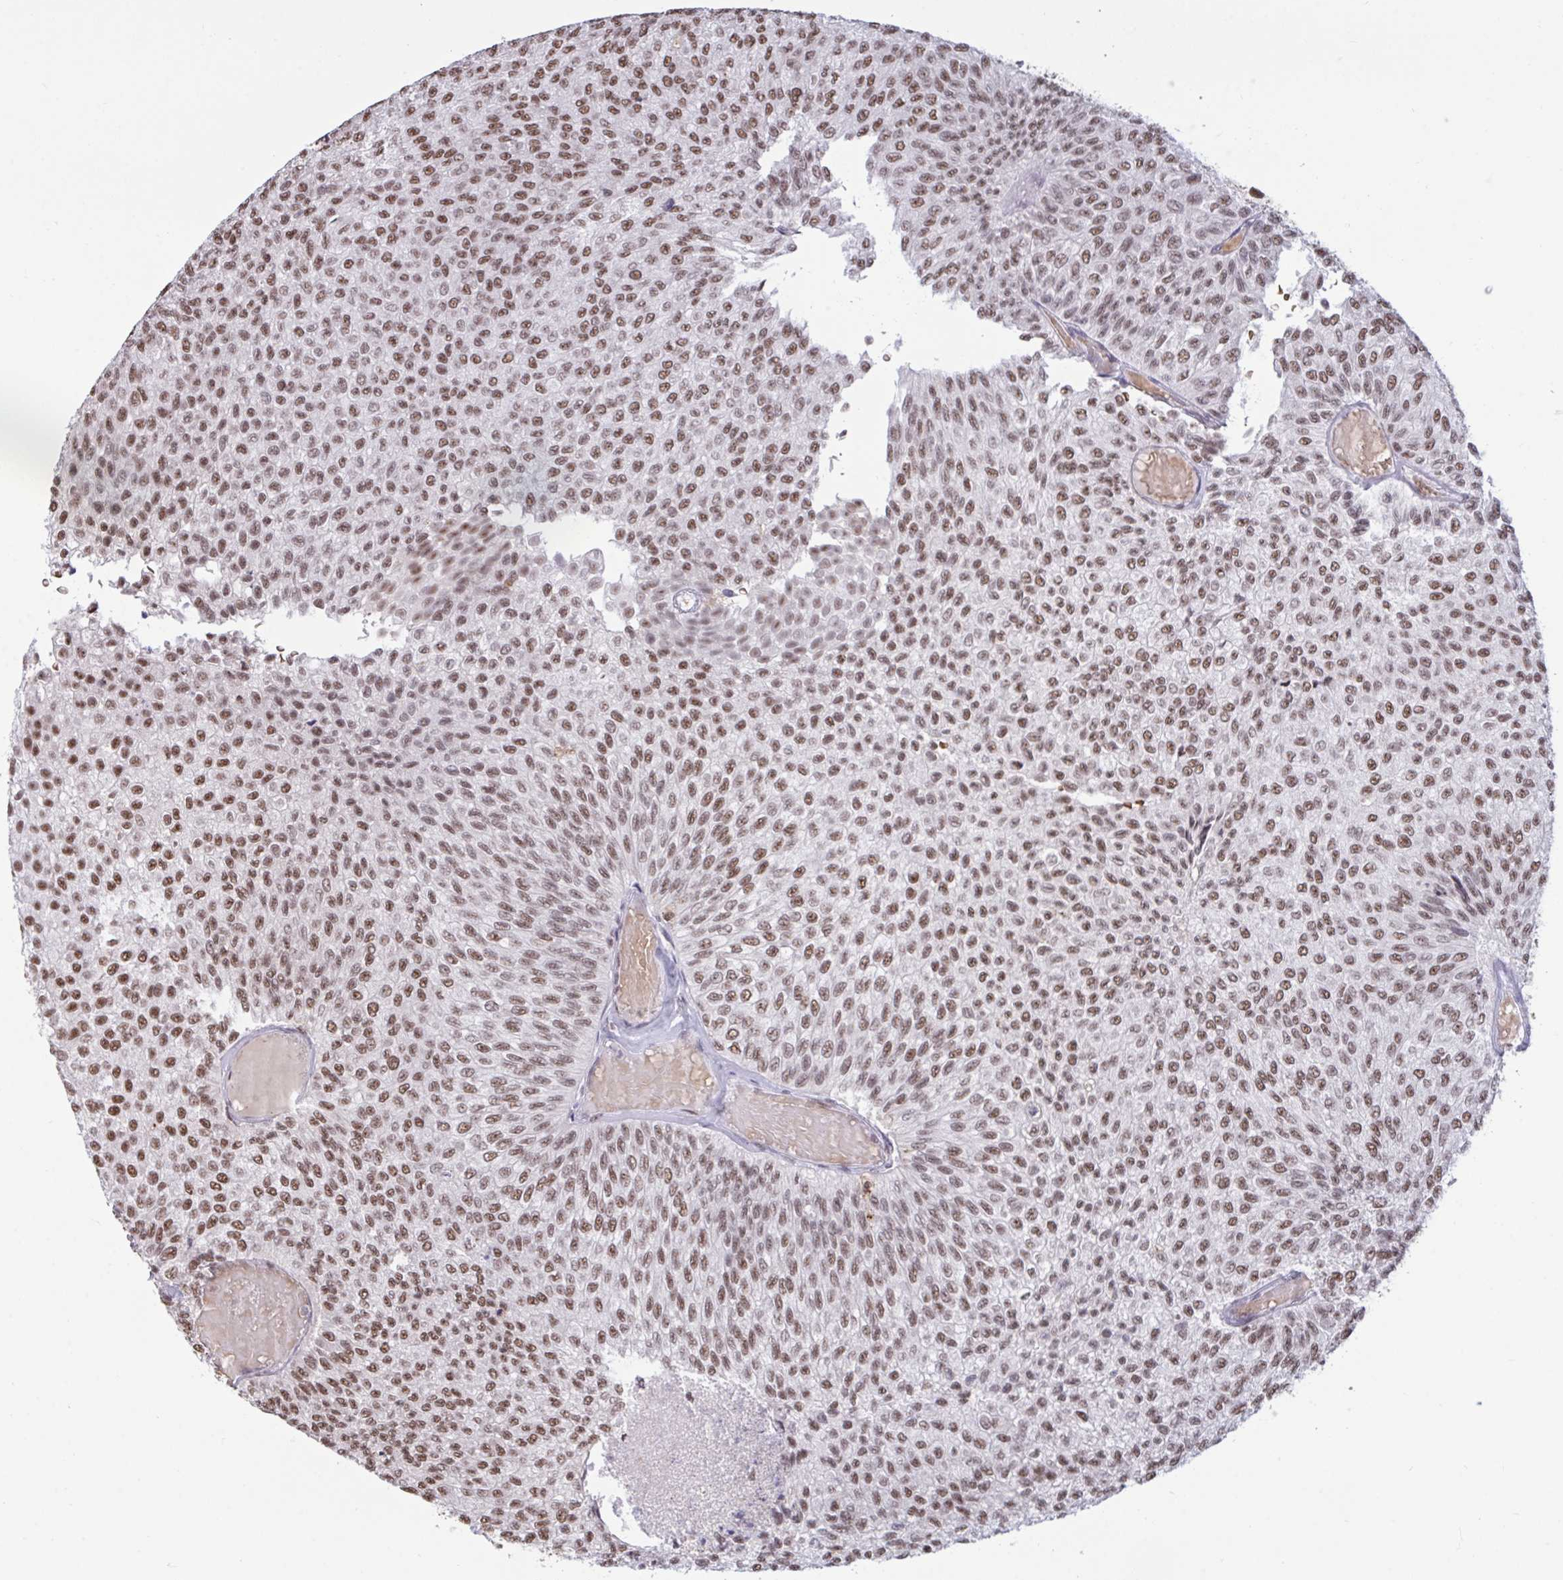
{"staining": {"intensity": "moderate", "quantity": ">75%", "location": "nuclear"}, "tissue": "urothelial cancer", "cell_type": "Tumor cells", "image_type": "cancer", "snomed": [{"axis": "morphology", "description": "Urothelial carcinoma, Low grade"}, {"axis": "topography", "description": "Urinary bladder"}], "caption": "Protein analysis of urothelial cancer tissue displays moderate nuclear staining in about >75% of tumor cells.", "gene": "PUF60", "patient": {"sex": "male", "age": 78}}